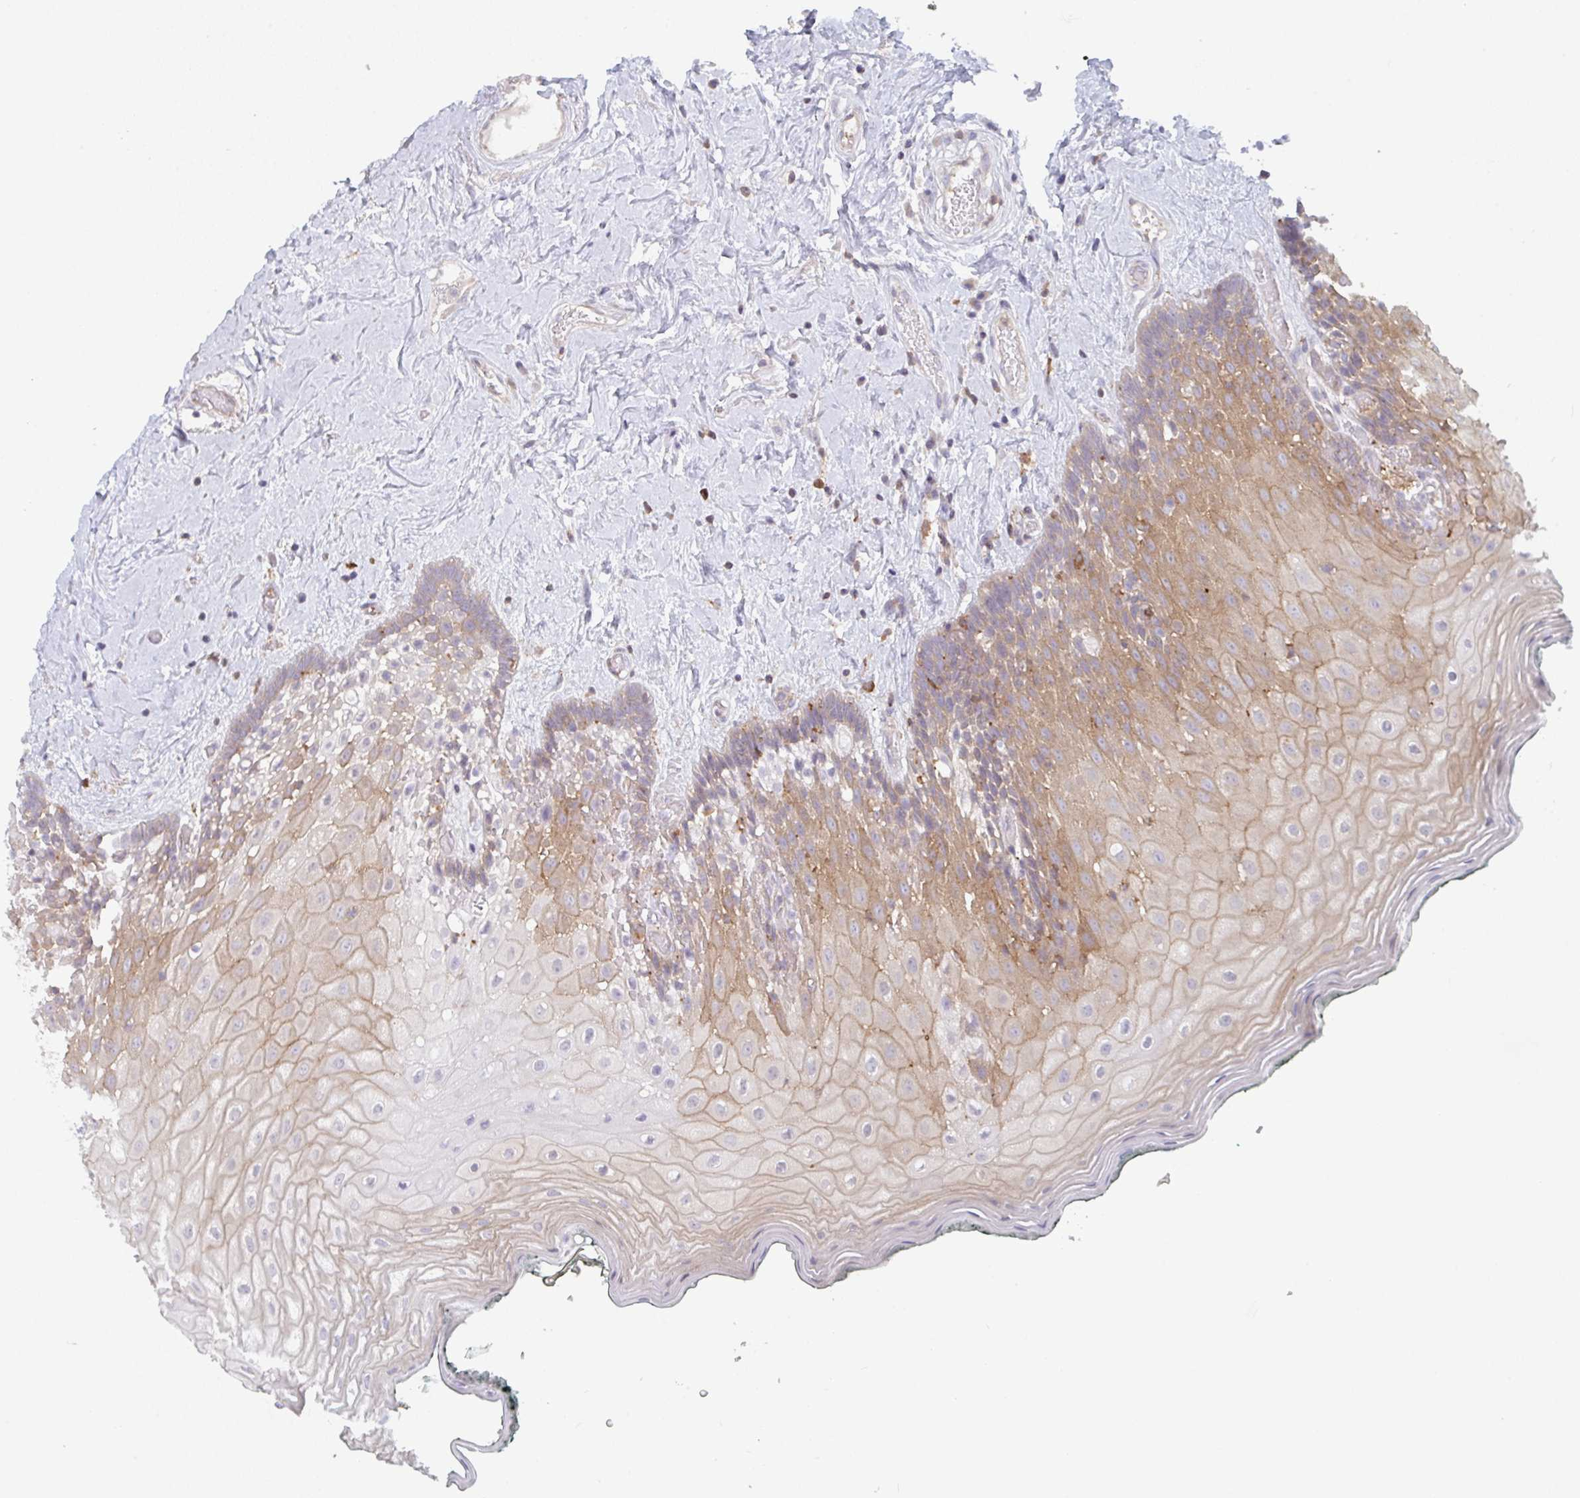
{"staining": {"intensity": "weak", "quantity": "25%-75%", "location": "cytoplasmic/membranous"}, "tissue": "oral mucosa", "cell_type": "Squamous epithelial cells", "image_type": "normal", "snomed": [{"axis": "morphology", "description": "Normal tissue, NOS"}, {"axis": "morphology", "description": "Squamous cell carcinoma, NOS"}, {"axis": "topography", "description": "Oral tissue"}, {"axis": "topography", "description": "Head-Neck"}], "caption": "The micrograph reveals a brown stain indicating the presence of a protein in the cytoplasmic/membranous of squamous epithelial cells in oral mucosa.", "gene": "DISP2", "patient": {"sex": "male", "age": 64}}